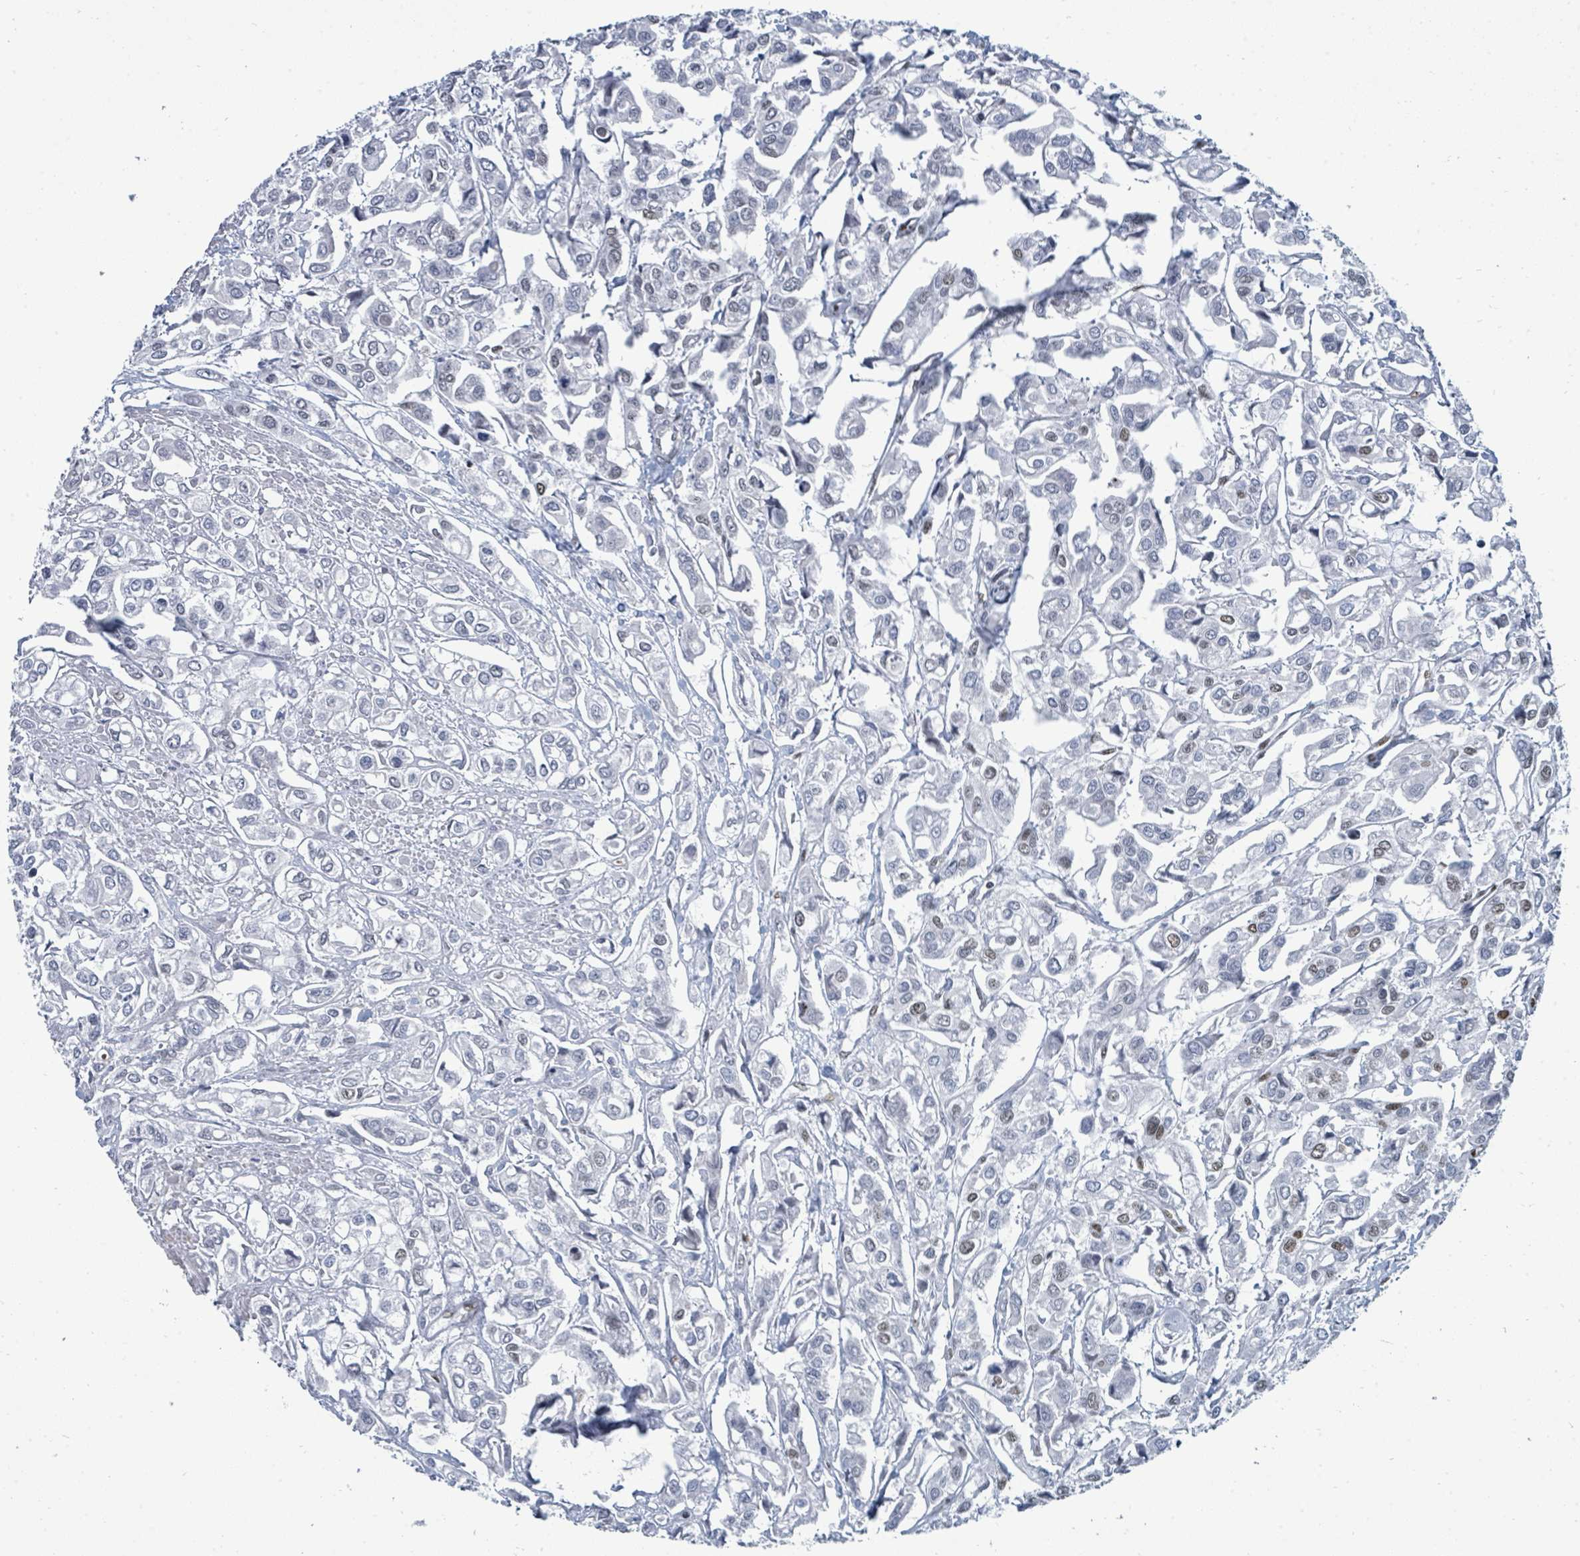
{"staining": {"intensity": "weak", "quantity": "<25%", "location": "nuclear"}, "tissue": "urothelial cancer", "cell_type": "Tumor cells", "image_type": "cancer", "snomed": [{"axis": "morphology", "description": "Urothelial carcinoma, High grade"}, {"axis": "topography", "description": "Urinary bladder"}], "caption": "A photomicrograph of high-grade urothelial carcinoma stained for a protein displays no brown staining in tumor cells.", "gene": "SUMO4", "patient": {"sex": "male", "age": 67}}